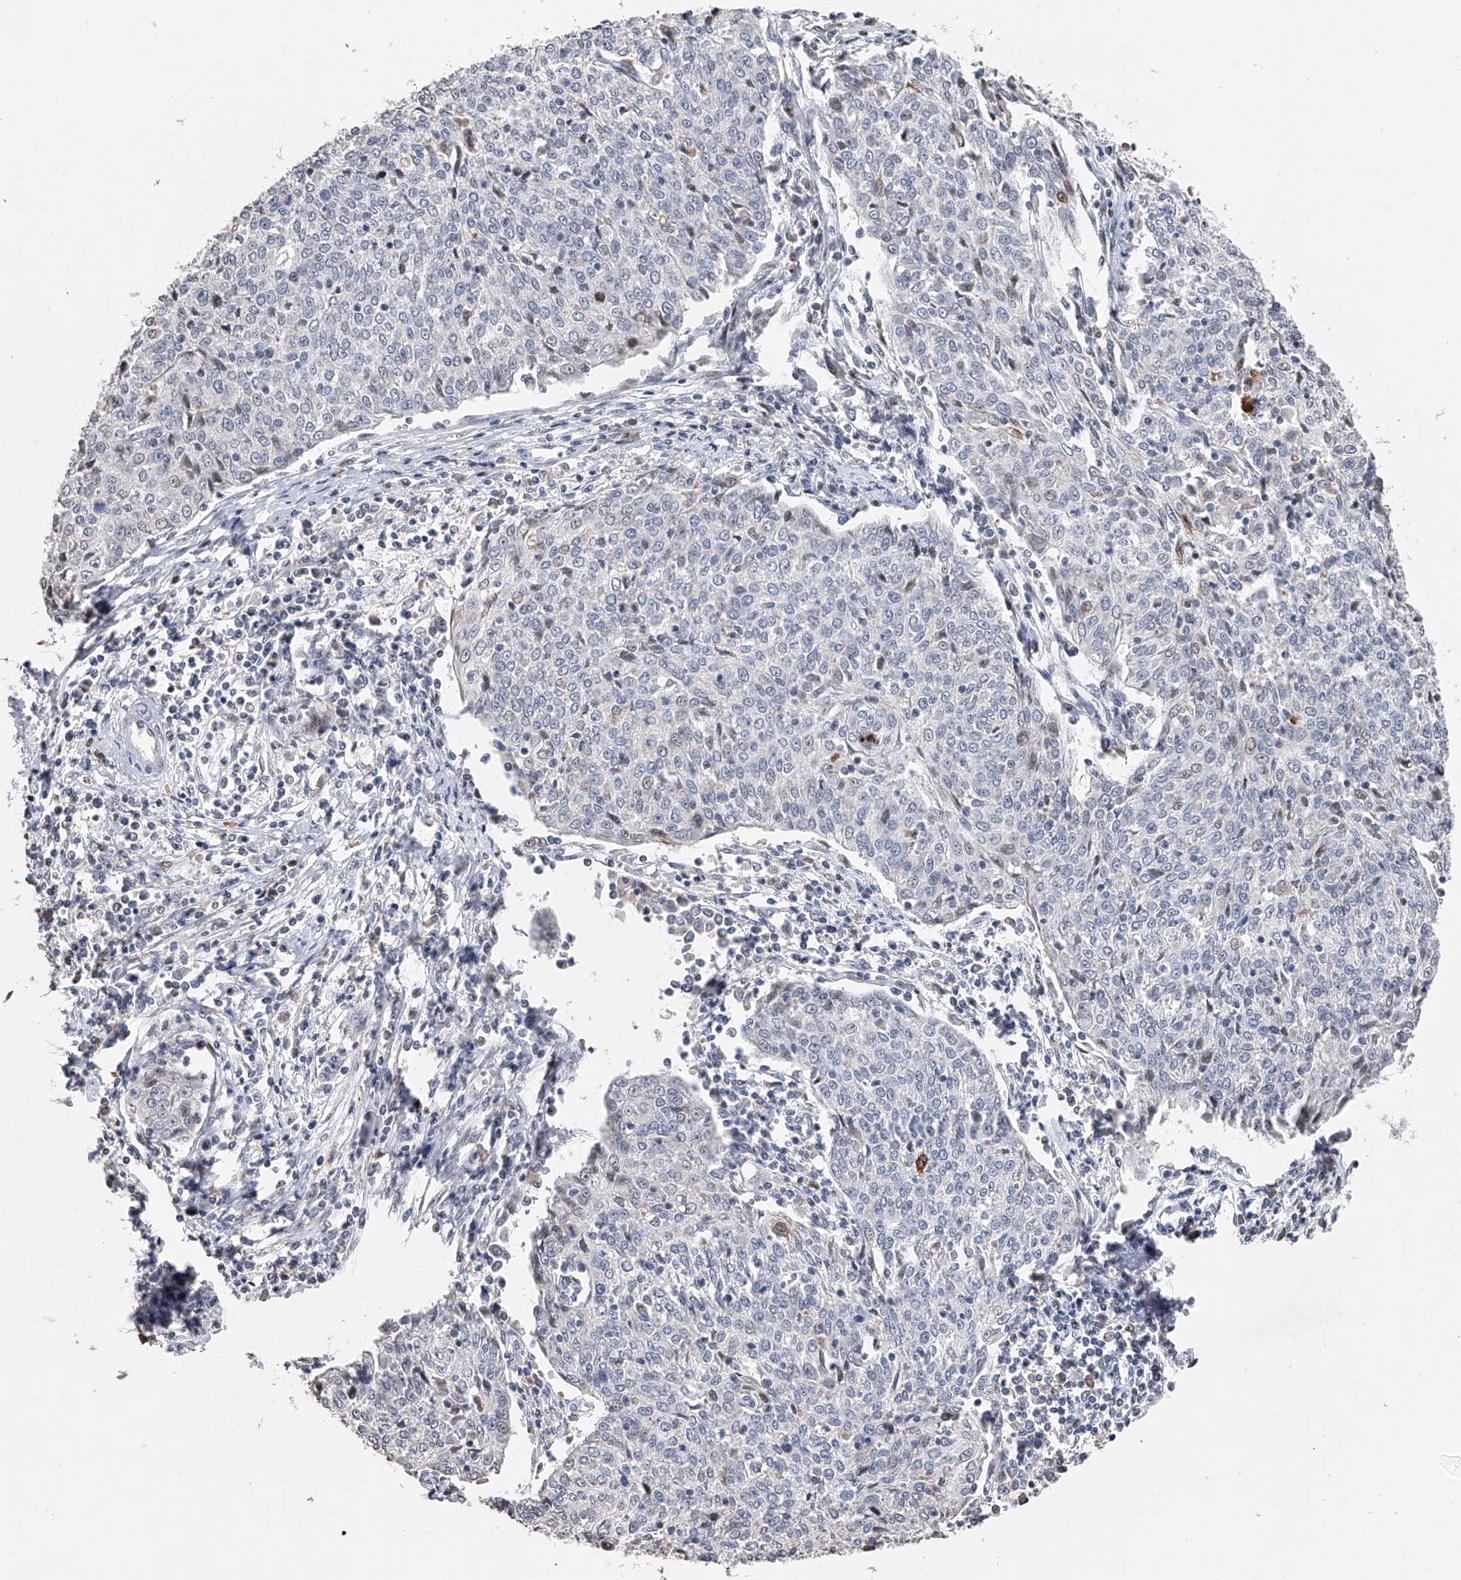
{"staining": {"intensity": "negative", "quantity": "none", "location": "none"}, "tissue": "cervical cancer", "cell_type": "Tumor cells", "image_type": "cancer", "snomed": [{"axis": "morphology", "description": "Squamous cell carcinoma, NOS"}, {"axis": "topography", "description": "Cervix"}], "caption": "Immunohistochemistry photomicrograph of cervical cancer stained for a protein (brown), which shows no expression in tumor cells. (DAB (3,3'-diaminobenzidine) IHC, high magnification).", "gene": "RWDD2A", "patient": {"sex": "female", "age": 48}}